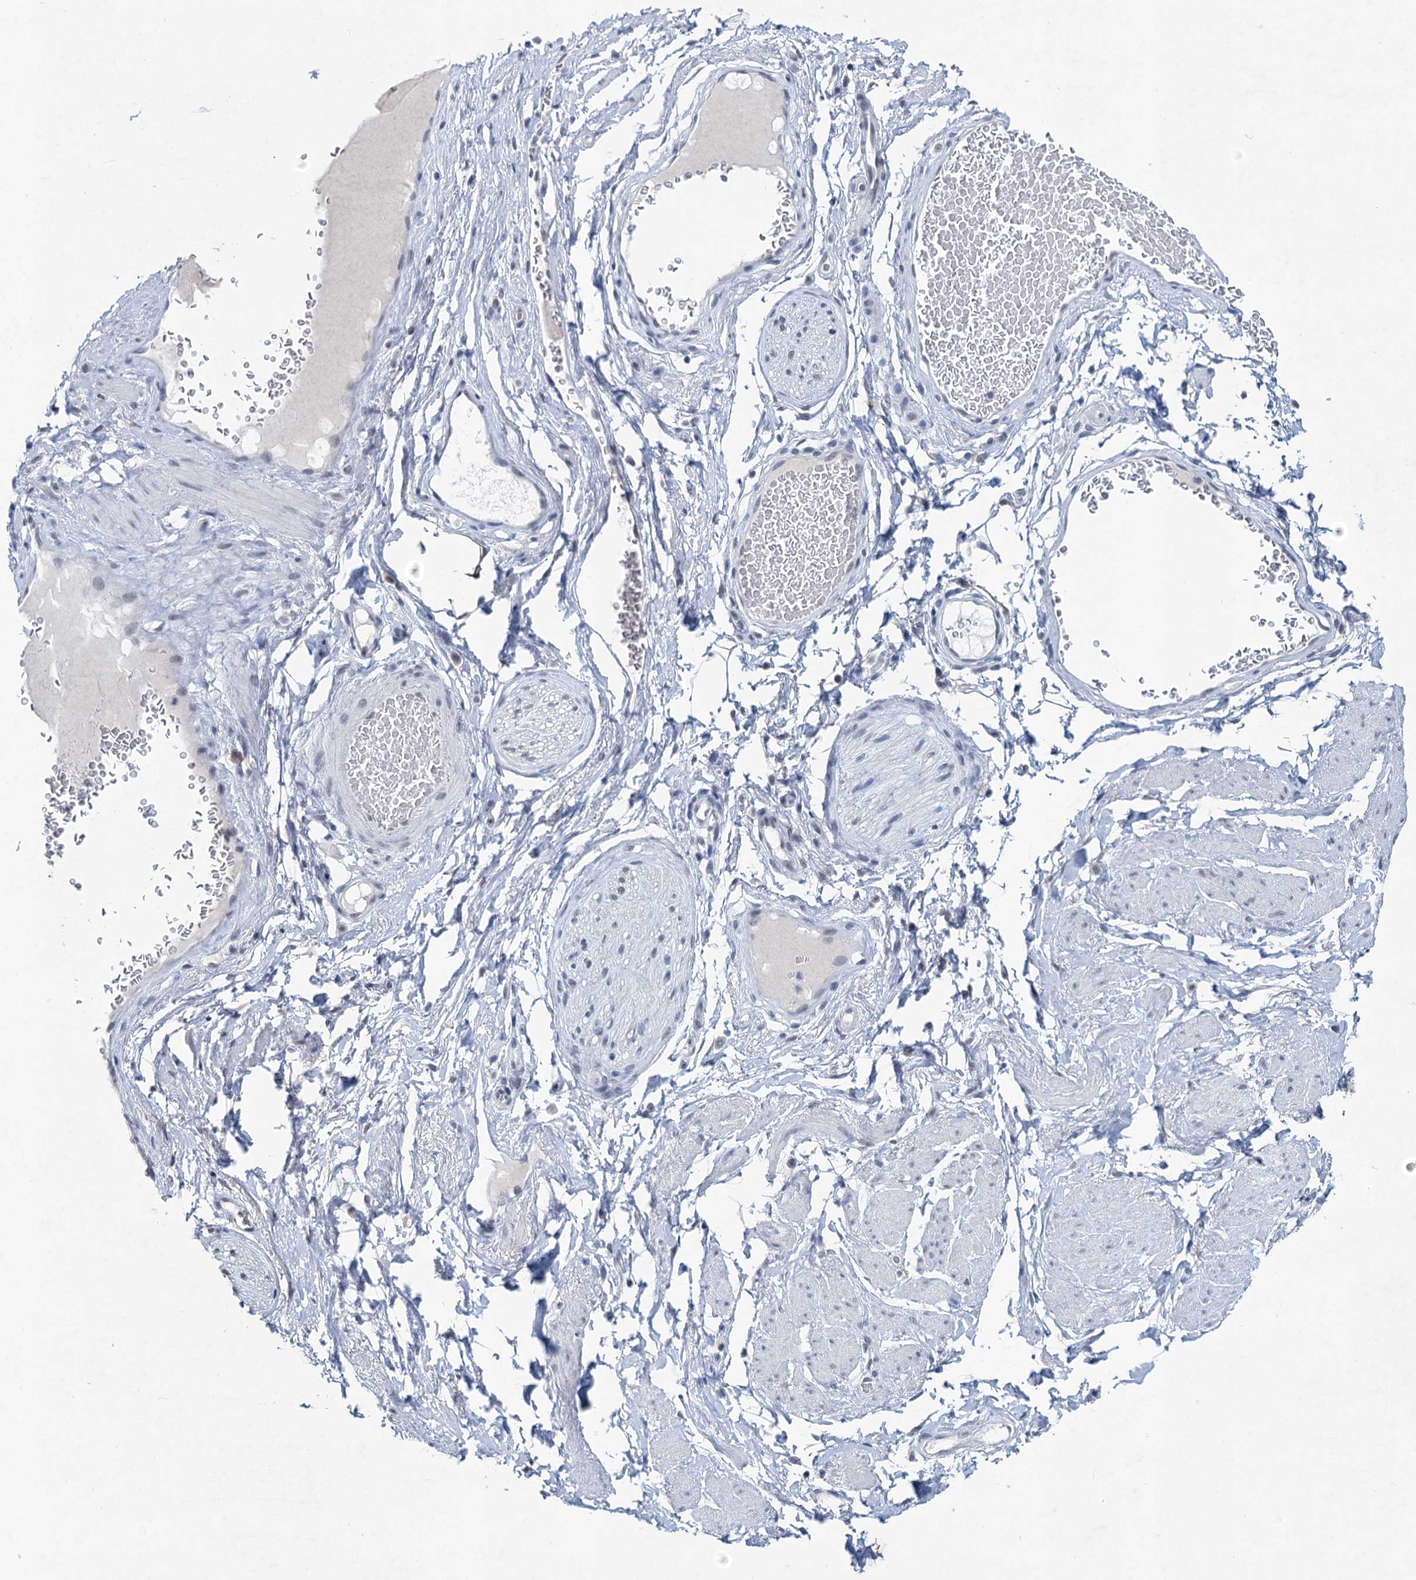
{"staining": {"intensity": "negative", "quantity": "none", "location": "none"}, "tissue": "adipose tissue", "cell_type": "Adipocytes", "image_type": "normal", "snomed": [{"axis": "morphology", "description": "Normal tissue, NOS"}, {"axis": "morphology", "description": "Adenocarcinoma, NOS"}, {"axis": "topography", "description": "Rectum"}, {"axis": "topography", "description": "Vagina"}, {"axis": "topography", "description": "Peripheral nerve tissue"}], "caption": "High power microscopy histopathology image of an IHC micrograph of normal adipose tissue, revealing no significant positivity in adipocytes.", "gene": "ENSG00000230707", "patient": {"sex": "female", "age": 71}}